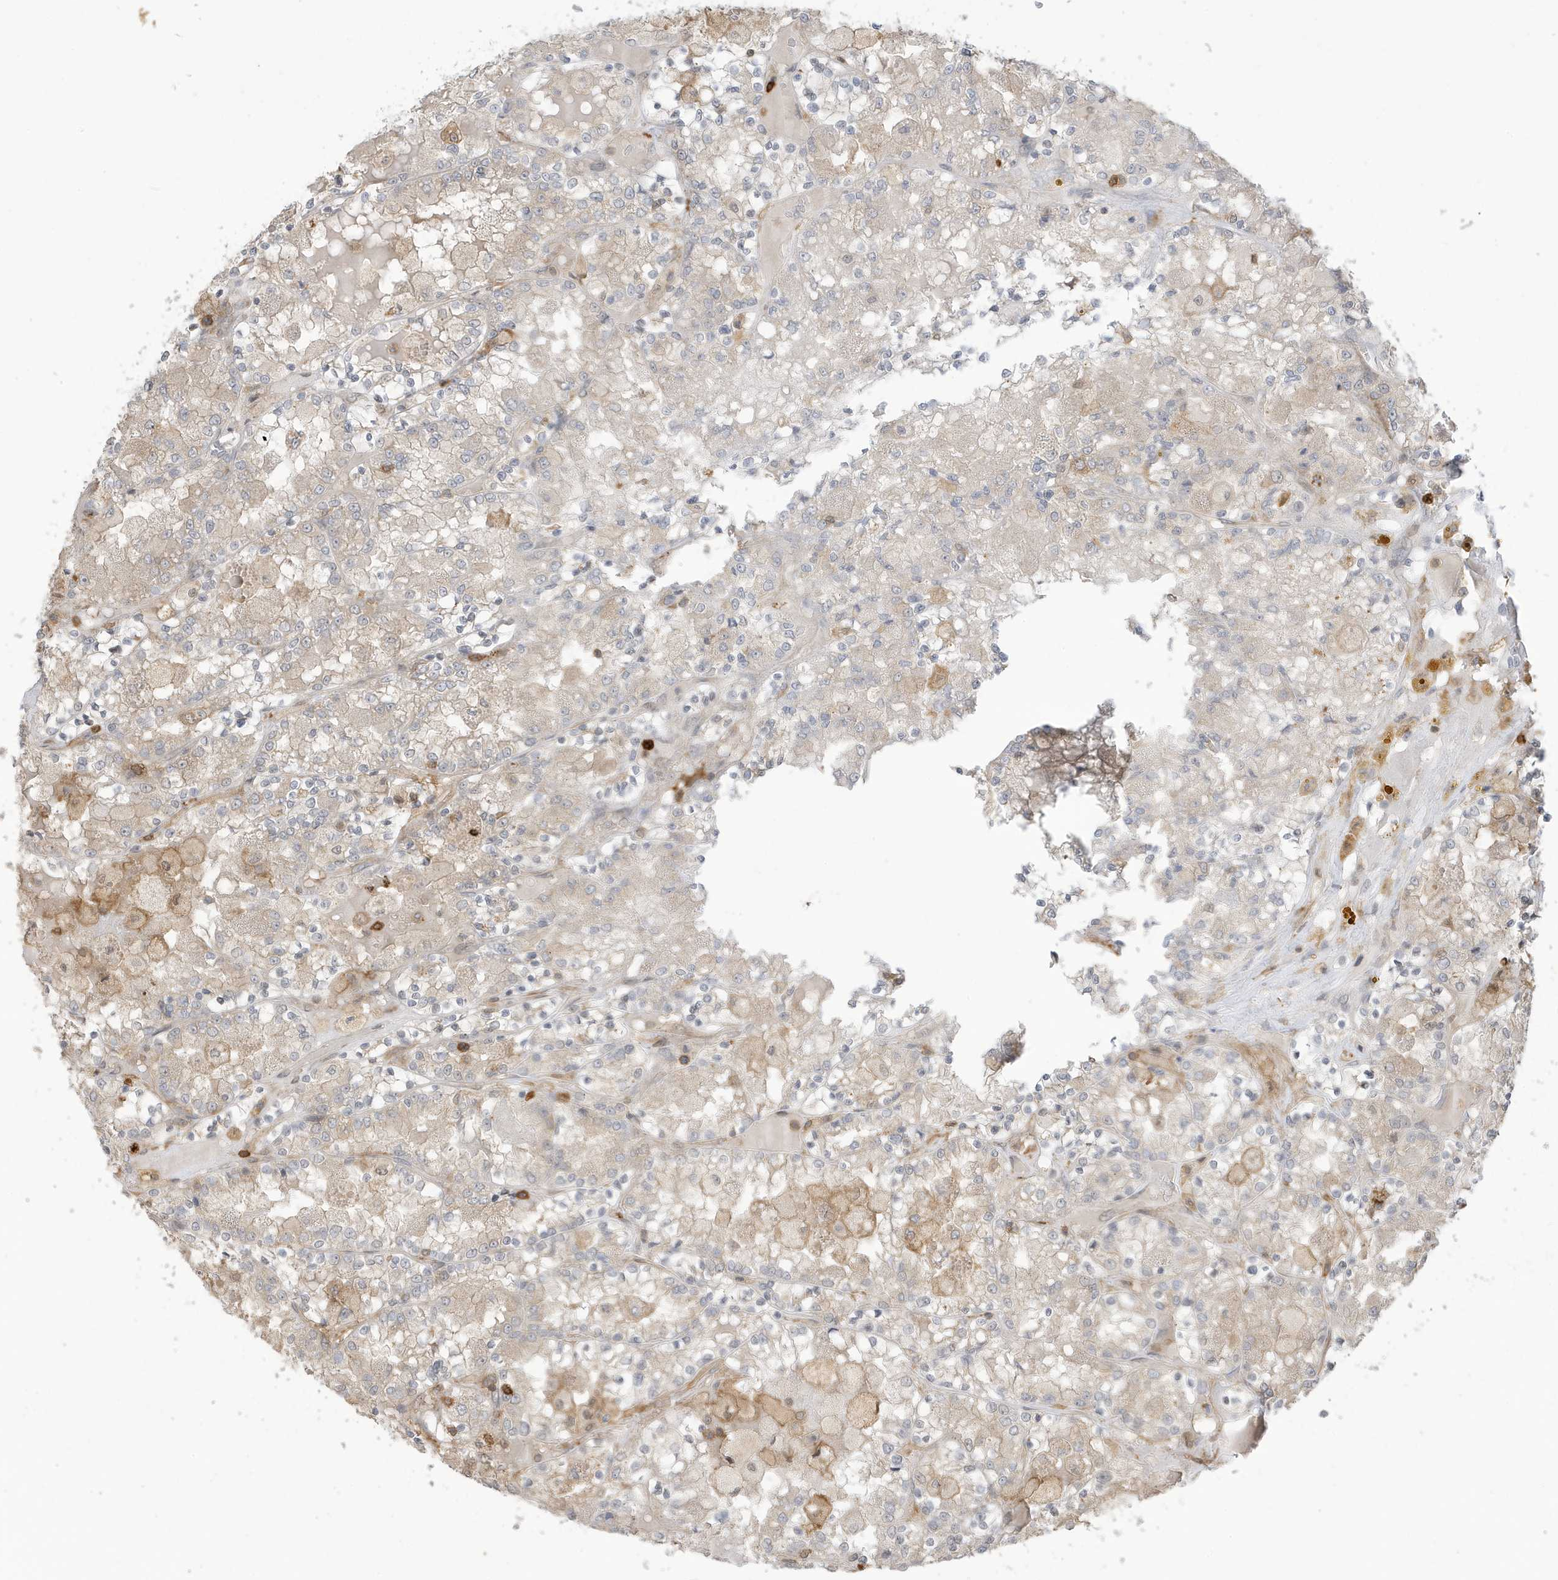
{"staining": {"intensity": "weak", "quantity": "<25%", "location": "cytoplasmic/membranous"}, "tissue": "renal cancer", "cell_type": "Tumor cells", "image_type": "cancer", "snomed": [{"axis": "morphology", "description": "Adenocarcinoma, NOS"}, {"axis": "topography", "description": "Kidney"}], "caption": "High magnification brightfield microscopy of renal cancer stained with DAB (brown) and counterstained with hematoxylin (blue): tumor cells show no significant staining.", "gene": "TAB3", "patient": {"sex": "female", "age": 56}}